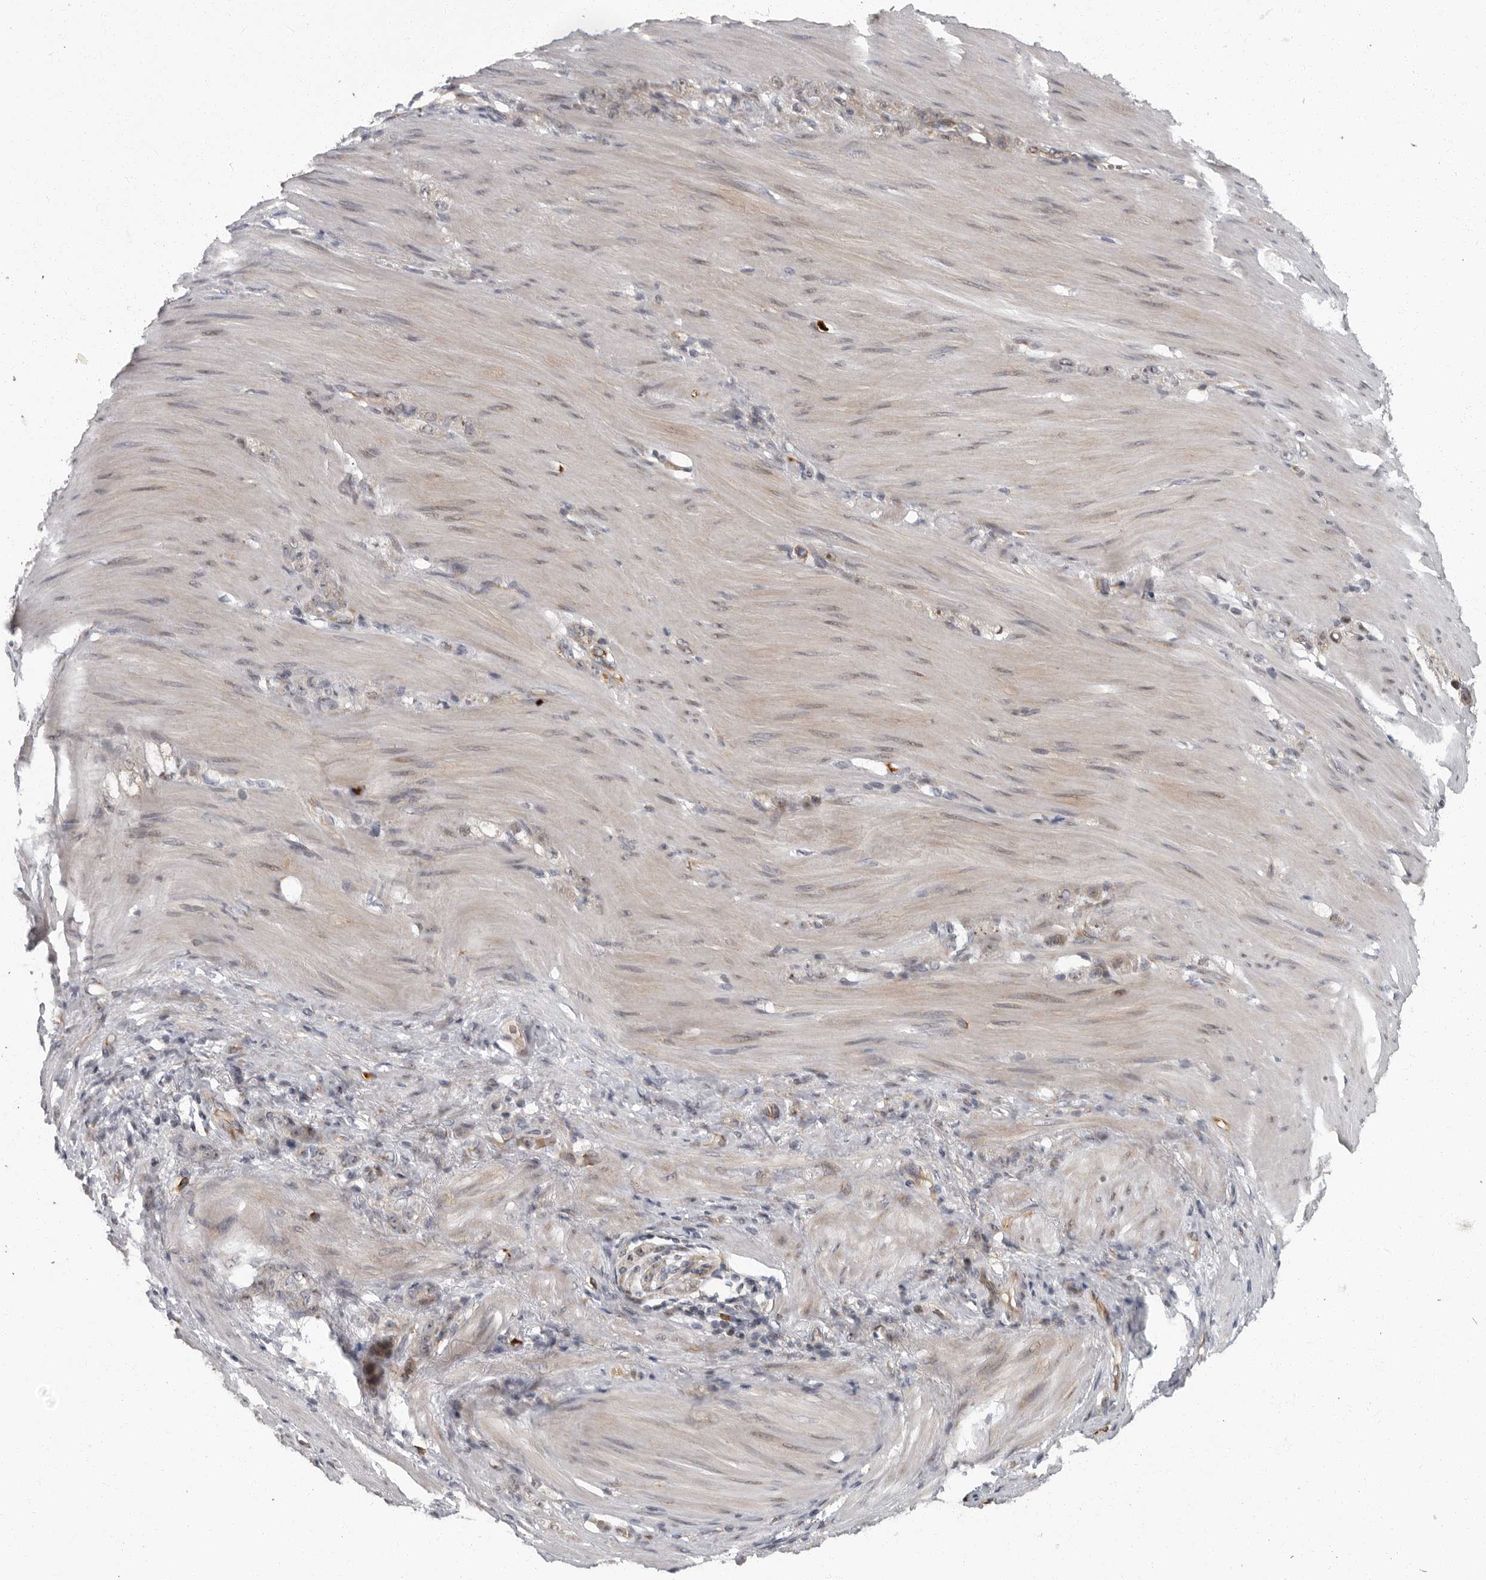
{"staining": {"intensity": "weak", "quantity": "25%-75%", "location": "cytoplasmic/membranous"}, "tissue": "stomach cancer", "cell_type": "Tumor cells", "image_type": "cancer", "snomed": [{"axis": "morphology", "description": "Normal tissue, NOS"}, {"axis": "morphology", "description": "Adenocarcinoma, NOS"}, {"axis": "topography", "description": "Stomach"}], "caption": "Immunohistochemical staining of stomach adenocarcinoma displays low levels of weak cytoplasmic/membranous positivity in about 25%-75% of tumor cells.", "gene": "PDCD11", "patient": {"sex": "male", "age": 82}}